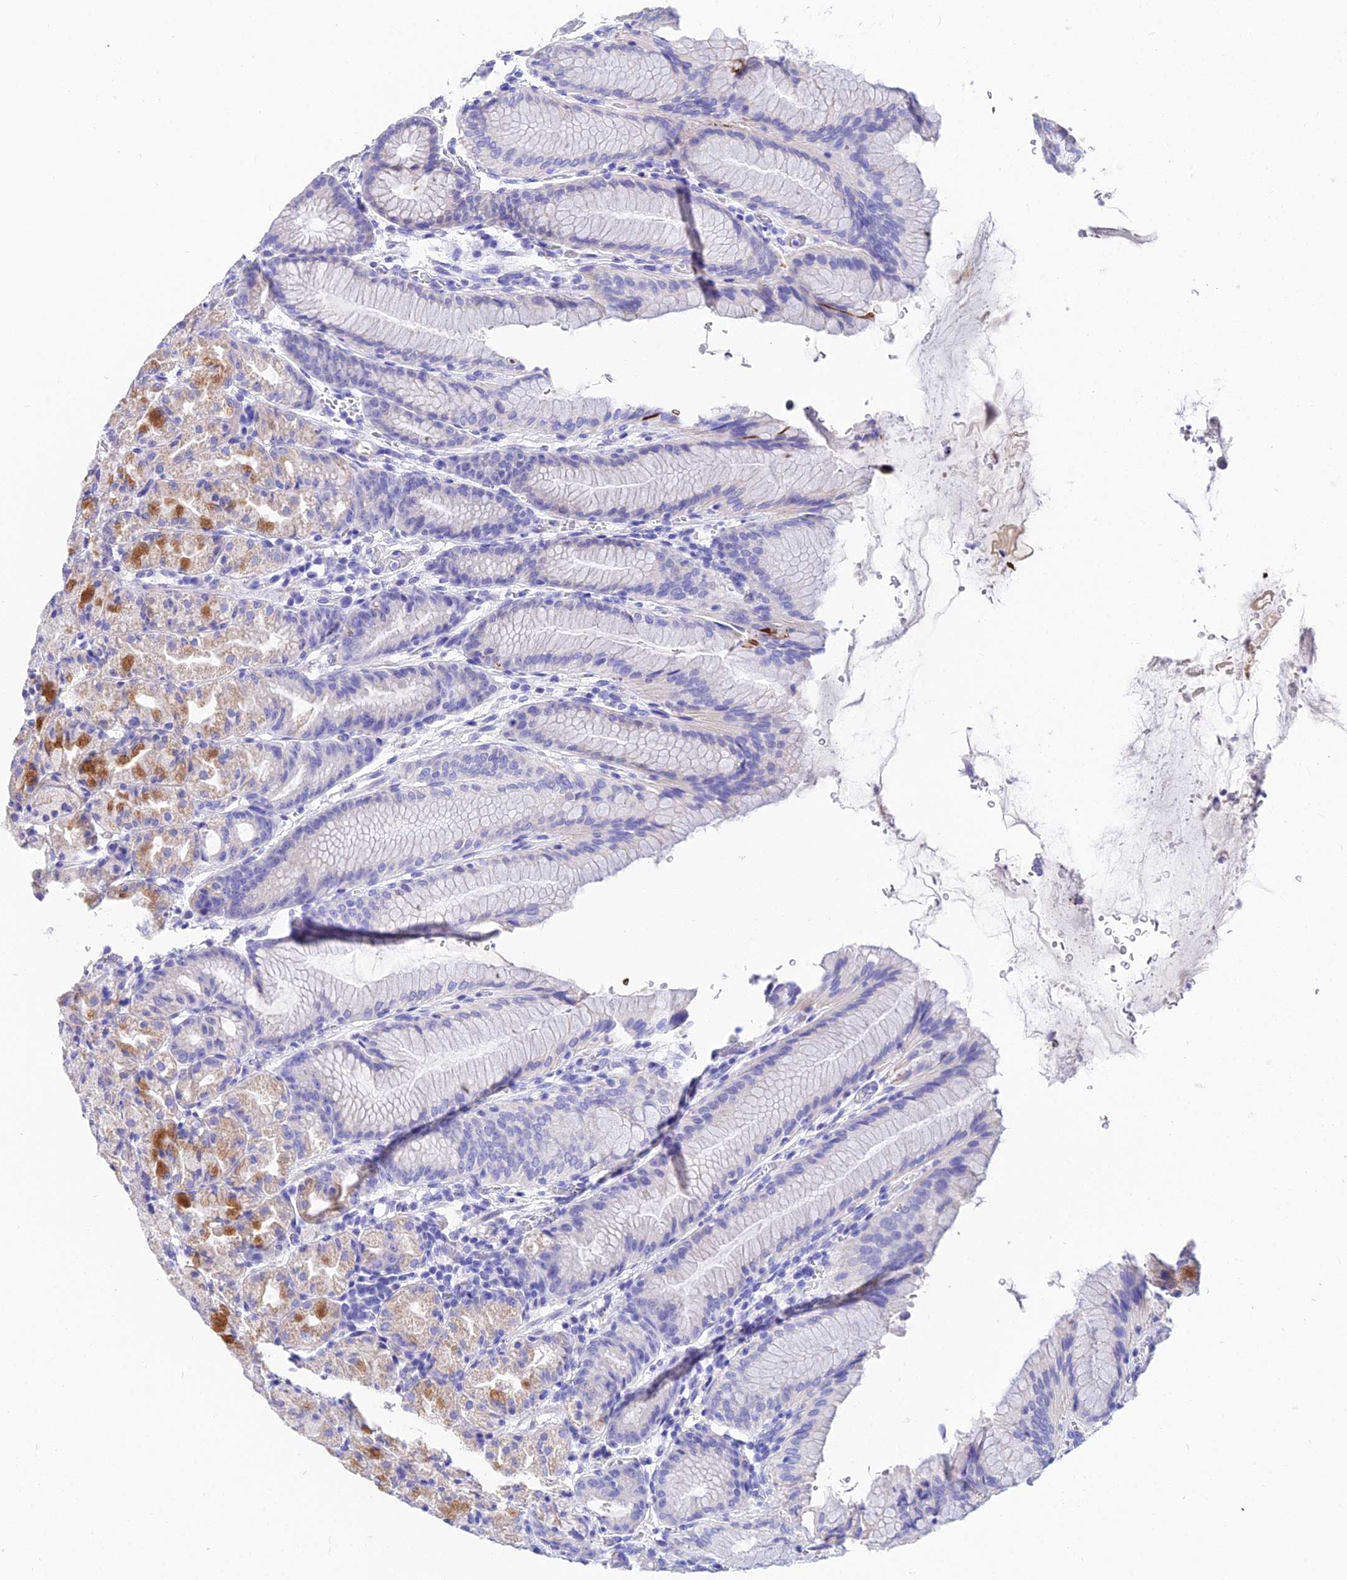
{"staining": {"intensity": "strong", "quantity": "<25%", "location": "cytoplasmic/membranous"}, "tissue": "stomach", "cell_type": "Glandular cells", "image_type": "normal", "snomed": [{"axis": "morphology", "description": "Normal tissue, NOS"}, {"axis": "topography", "description": "Stomach, upper"}], "caption": "A photomicrograph of human stomach stained for a protein reveals strong cytoplasmic/membranous brown staining in glandular cells.", "gene": "CEP41", "patient": {"sex": "male", "age": 48}}